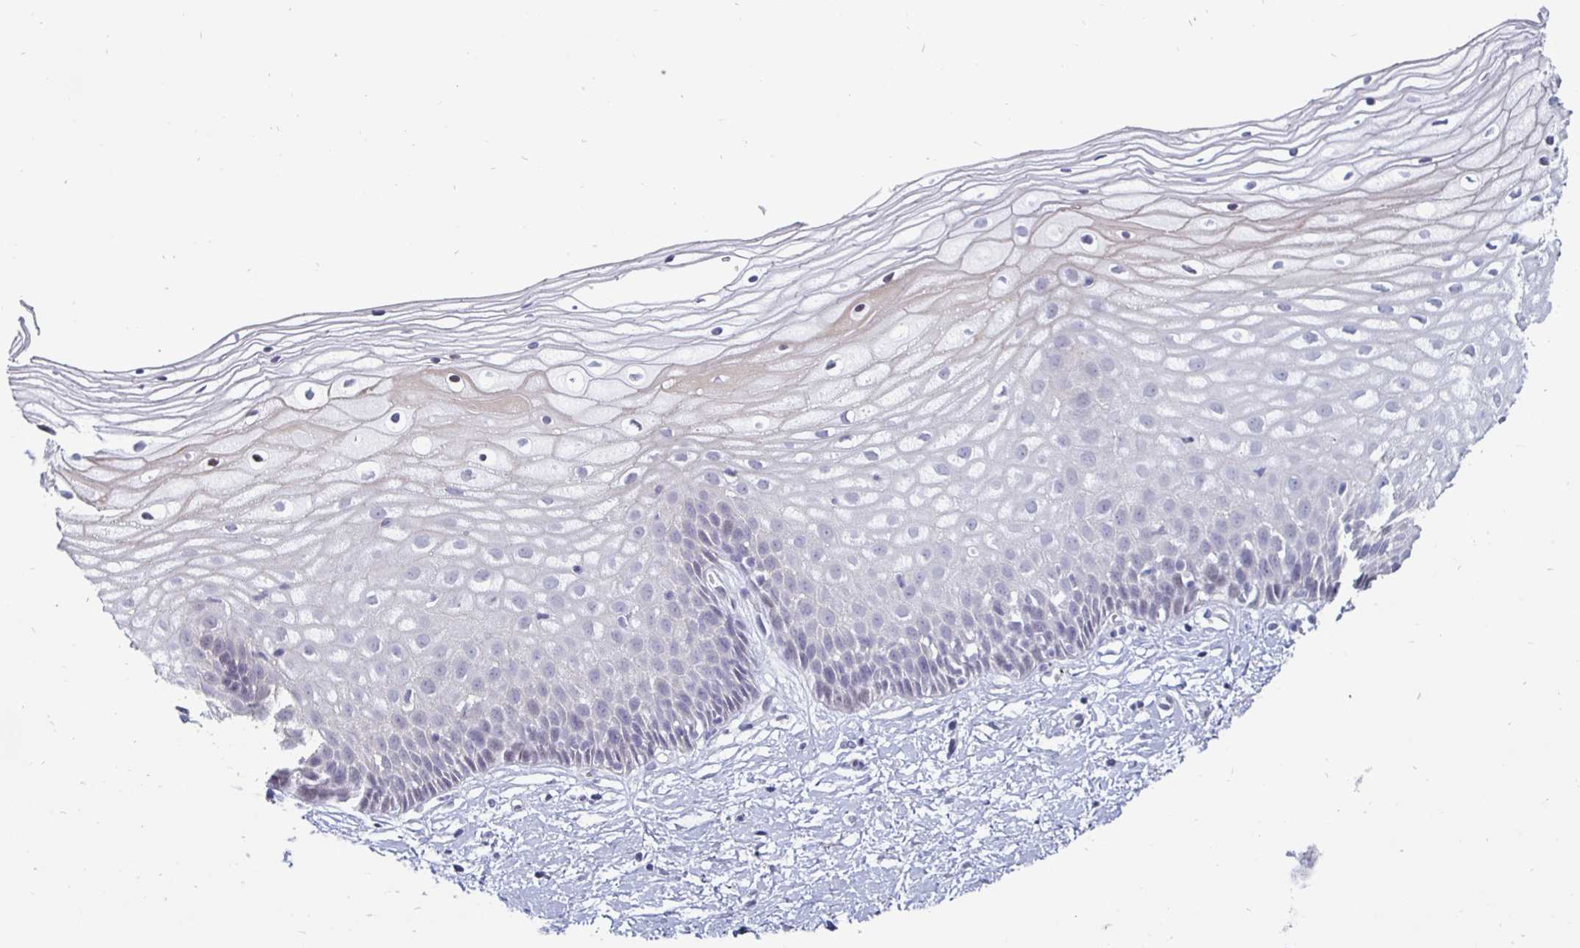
{"staining": {"intensity": "negative", "quantity": "none", "location": "none"}, "tissue": "cervix", "cell_type": "Glandular cells", "image_type": "normal", "snomed": [{"axis": "morphology", "description": "Normal tissue, NOS"}, {"axis": "topography", "description": "Cervix"}], "caption": "Immunohistochemistry (IHC) of normal human cervix shows no staining in glandular cells.", "gene": "OOSP2", "patient": {"sex": "female", "age": 36}}